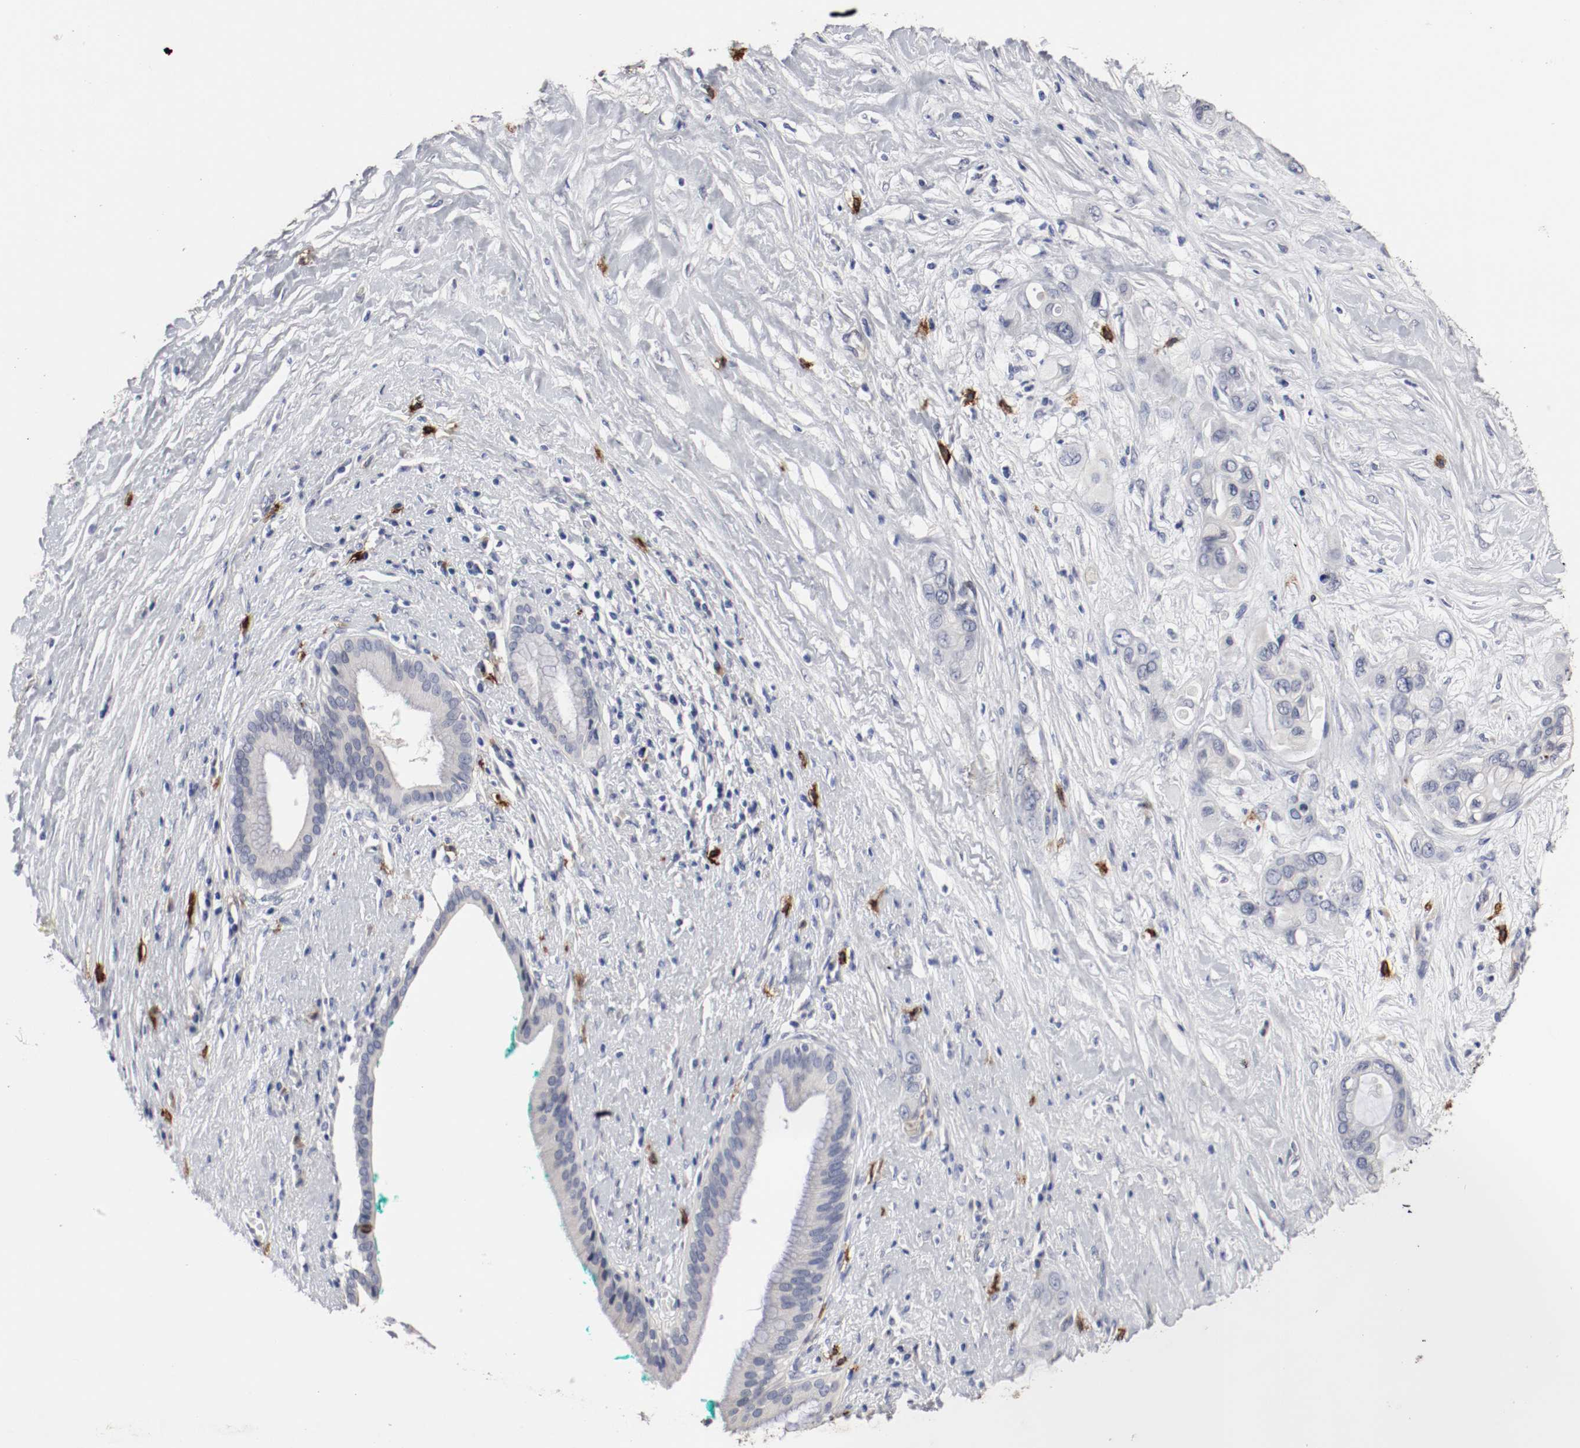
{"staining": {"intensity": "negative", "quantity": "none", "location": "none"}, "tissue": "pancreatic cancer", "cell_type": "Tumor cells", "image_type": "cancer", "snomed": [{"axis": "morphology", "description": "Adenocarcinoma, NOS"}, {"axis": "topography", "description": "Pancreas"}], "caption": "High power microscopy micrograph of an immunohistochemistry image of adenocarcinoma (pancreatic), revealing no significant expression in tumor cells. (Stains: DAB (3,3'-diaminobenzidine) IHC with hematoxylin counter stain, Microscopy: brightfield microscopy at high magnification).", "gene": "KIT", "patient": {"sex": "female", "age": 59}}